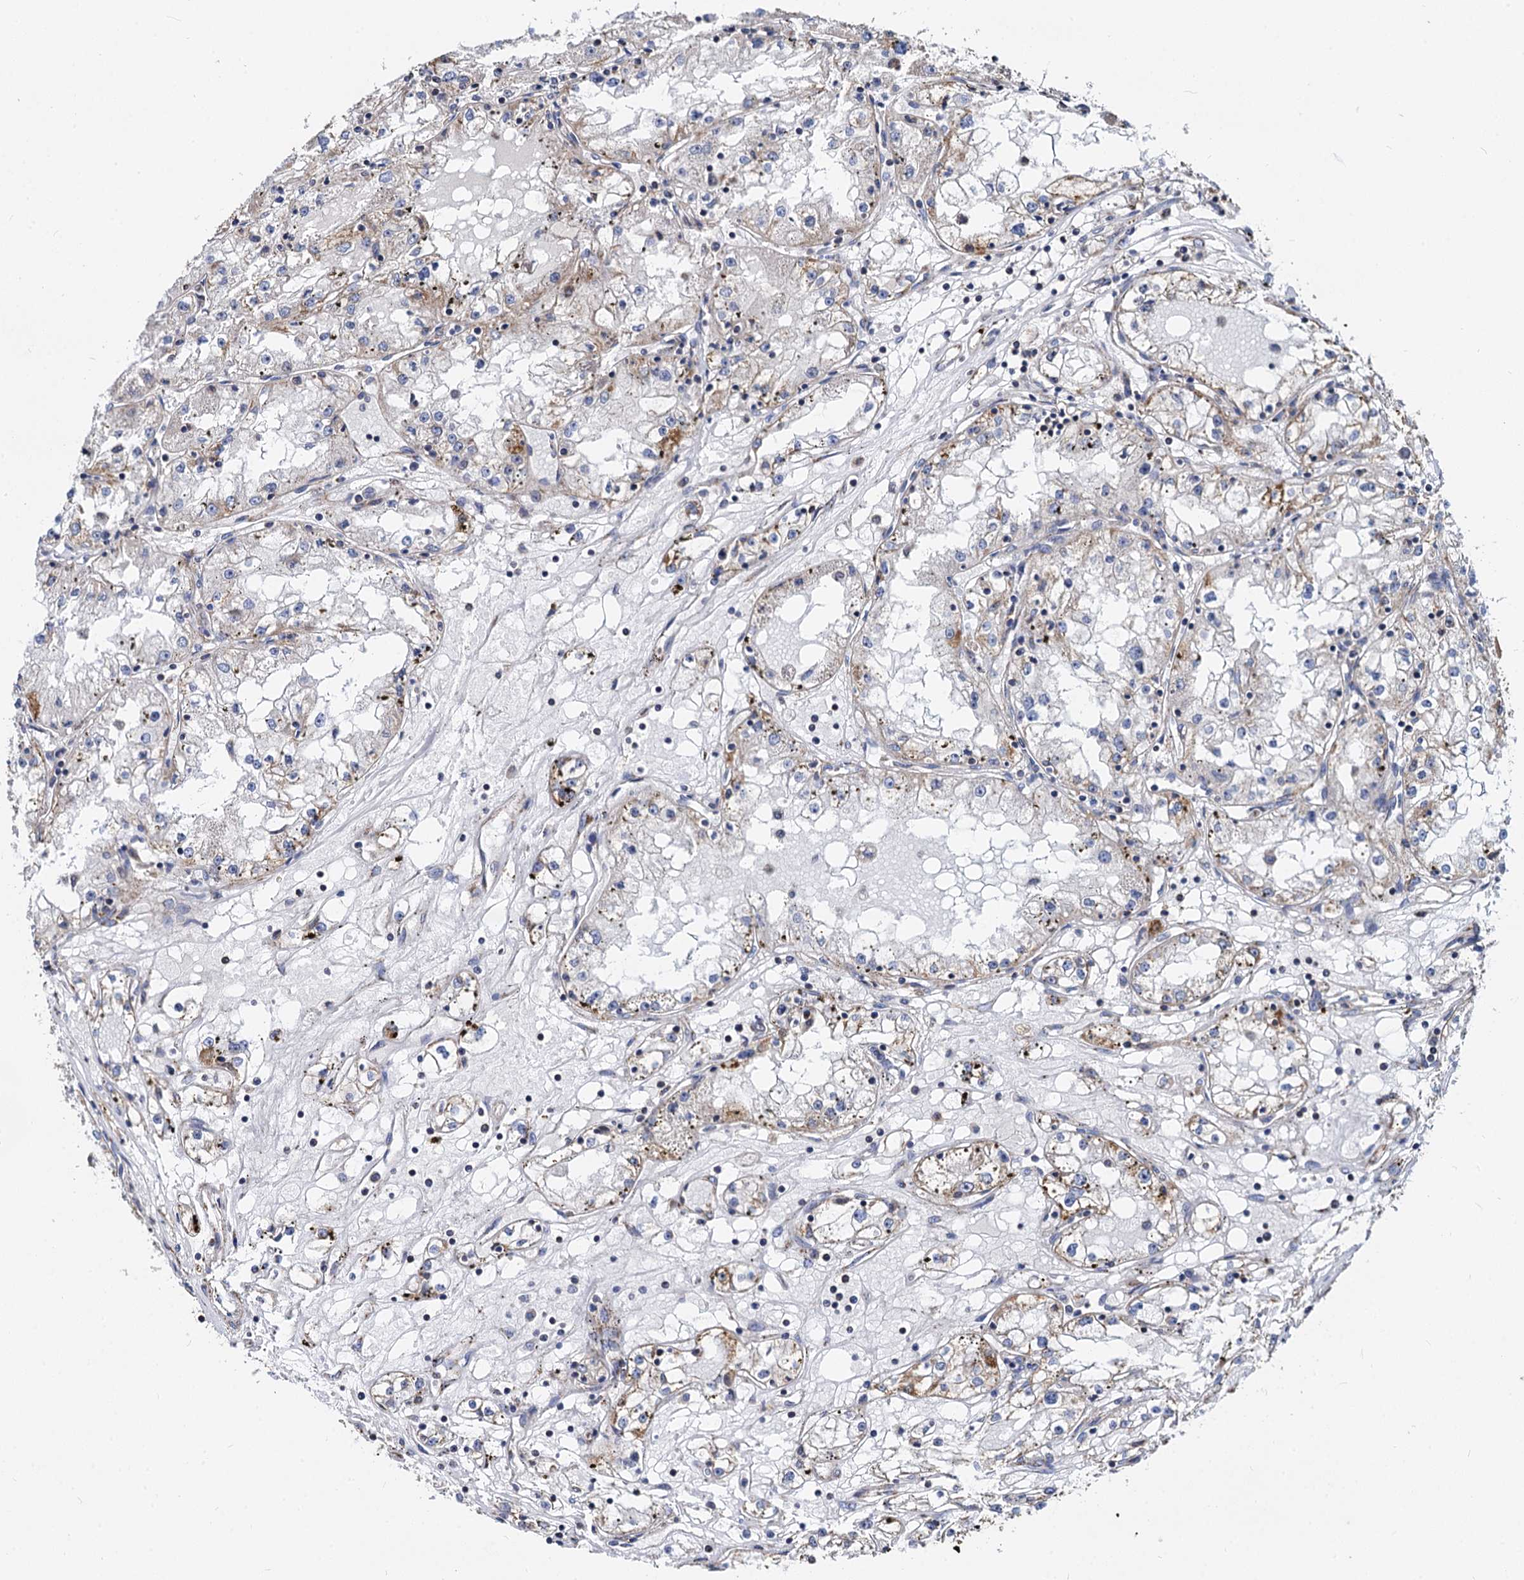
{"staining": {"intensity": "negative", "quantity": "none", "location": "none"}, "tissue": "renal cancer", "cell_type": "Tumor cells", "image_type": "cancer", "snomed": [{"axis": "morphology", "description": "Adenocarcinoma, NOS"}, {"axis": "topography", "description": "Kidney"}], "caption": "DAB immunohistochemical staining of renal cancer demonstrates no significant expression in tumor cells.", "gene": "TIMM10", "patient": {"sex": "male", "age": 56}}